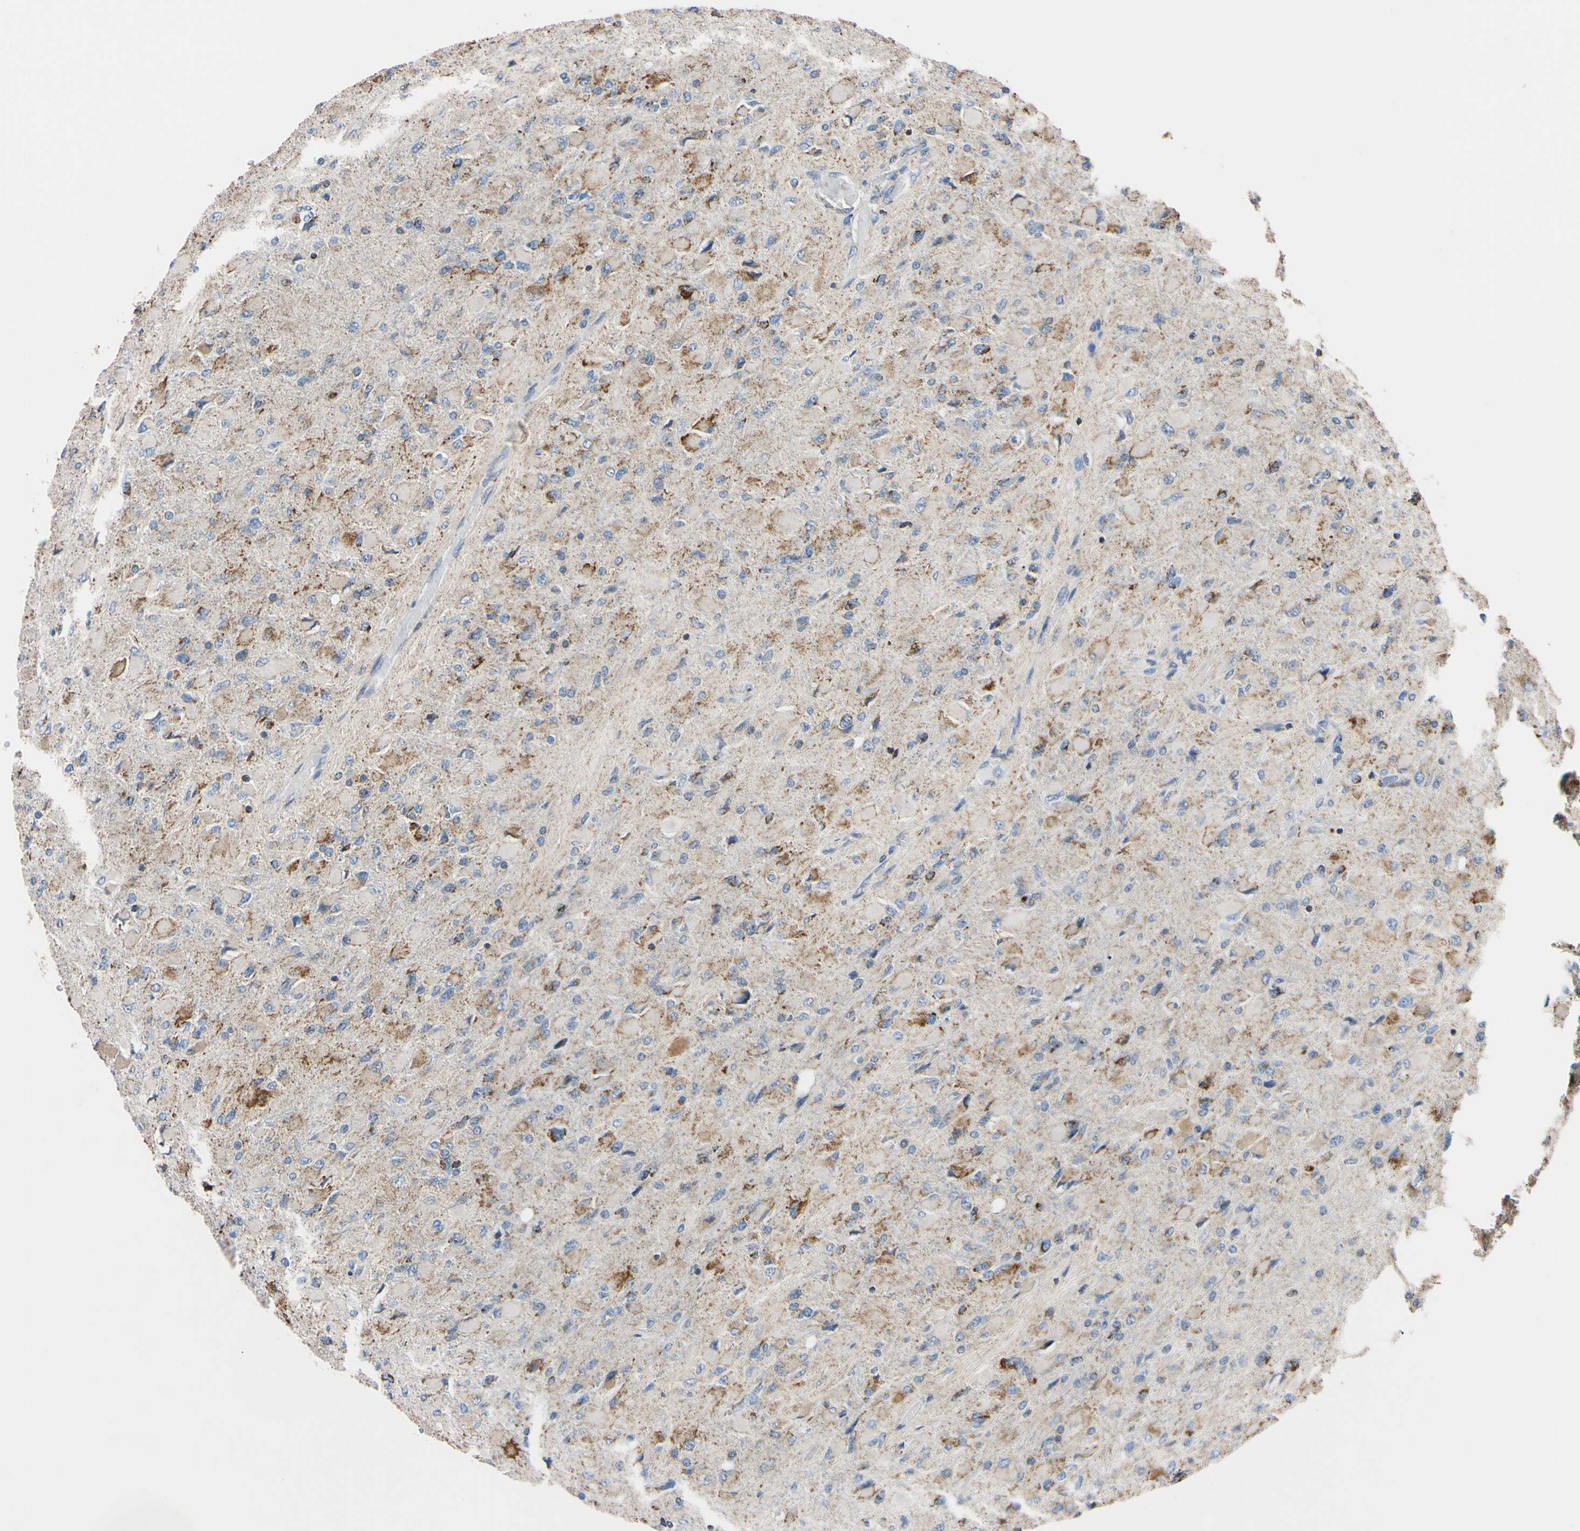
{"staining": {"intensity": "moderate", "quantity": "25%-75%", "location": "cytoplasmic/membranous"}, "tissue": "glioma", "cell_type": "Tumor cells", "image_type": "cancer", "snomed": [{"axis": "morphology", "description": "Glioma, malignant, High grade"}, {"axis": "topography", "description": "Cerebral cortex"}], "caption": "Glioma was stained to show a protein in brown. There is medium levels of moderate cytoplasmic/membranous staining in about 25%-75% of tumor cells. The protein is stained brown, and the nuclei are stained in blue (DAB IHC with brightfield microscopy, high magnification).", "gene": "CLPP", "patient": {"sex": "female", "age": 36}}